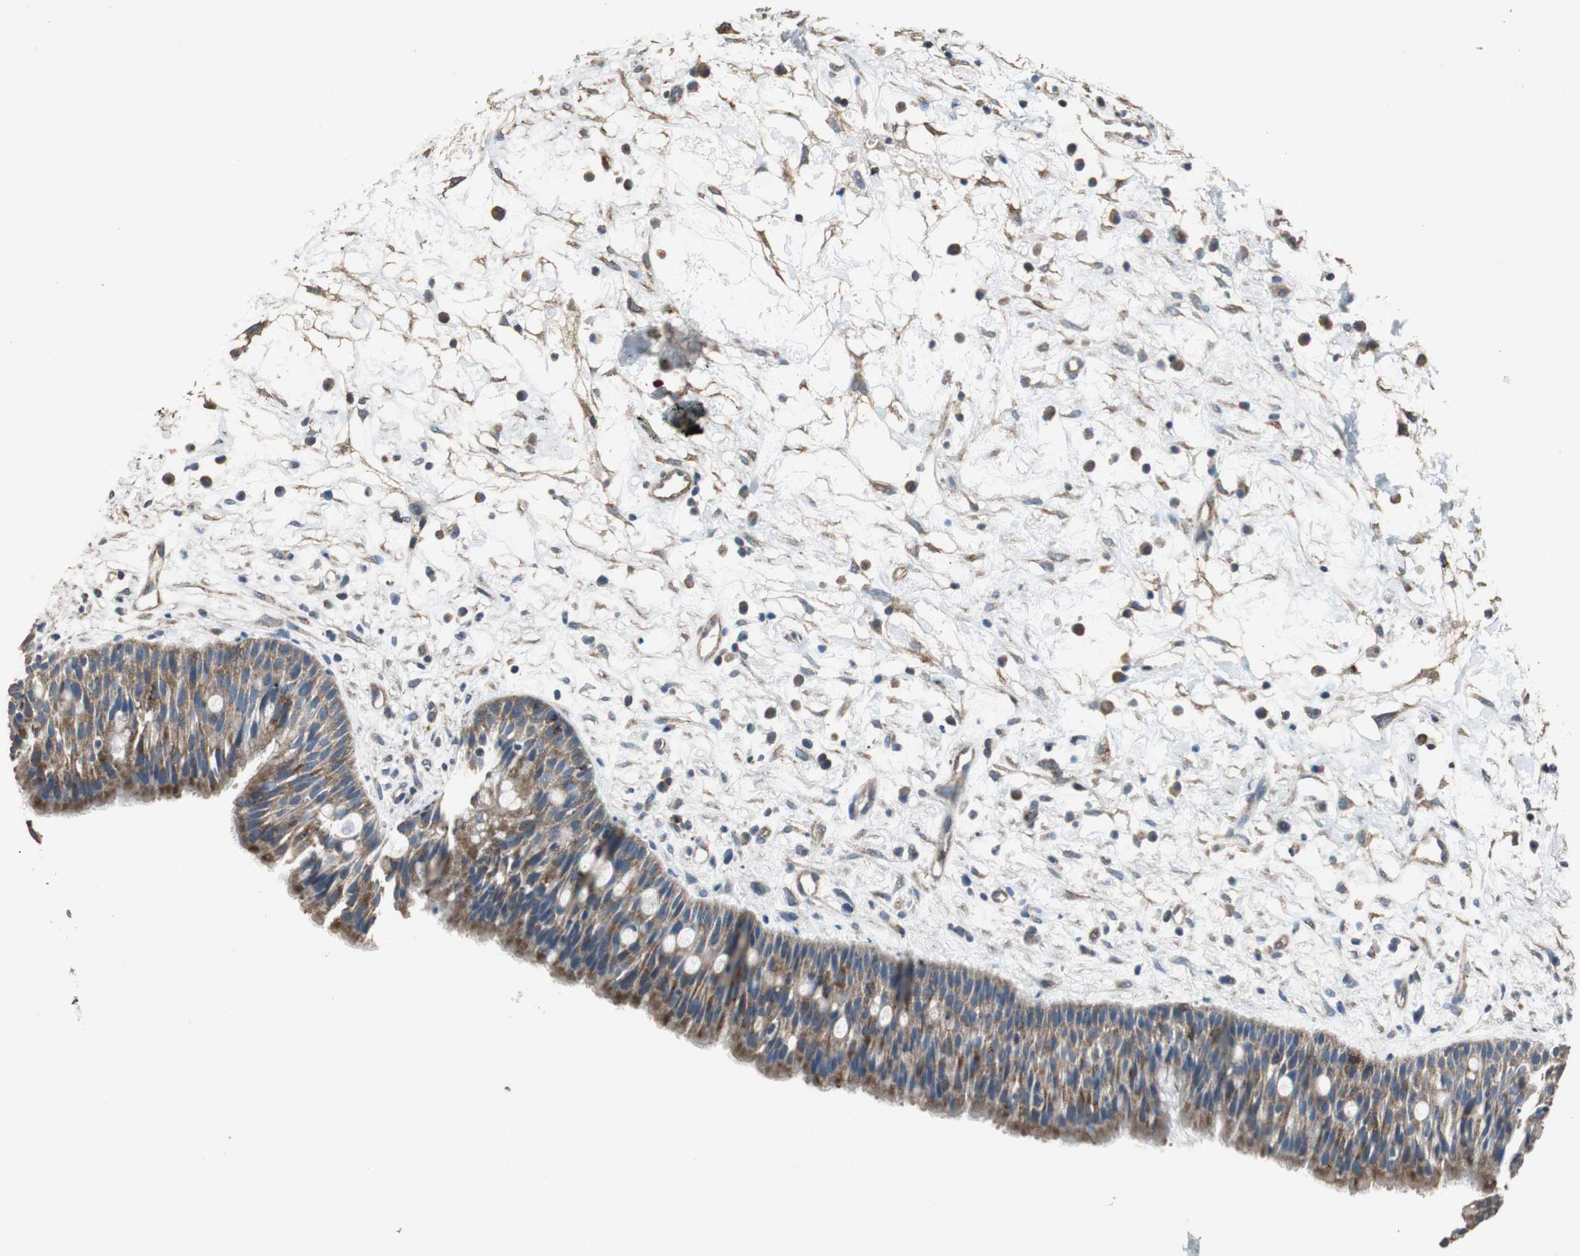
{"staining": {"intensity": "moderate", "quantity": ">75%", "location": "cytoplasmic/membranous"}, "tissue": "nasopharynx", "cell_type": "Respiratory epithelial cells", "image_type": "normal", "snomed": [{"axis": "morphology", "description": "Normal tissue, NOS"}, {"axis": "topography", "description": "Nasopharynx"}], "caption": "The histopathology image exhibits staining of unremarkable nasopharynx, revealing moderate cytoplasmic/membranous protein expression (brown color) within respiratory epithelial cells.", "gene": "PRKRA", "patient": {"sex": "male", "age": 13}}